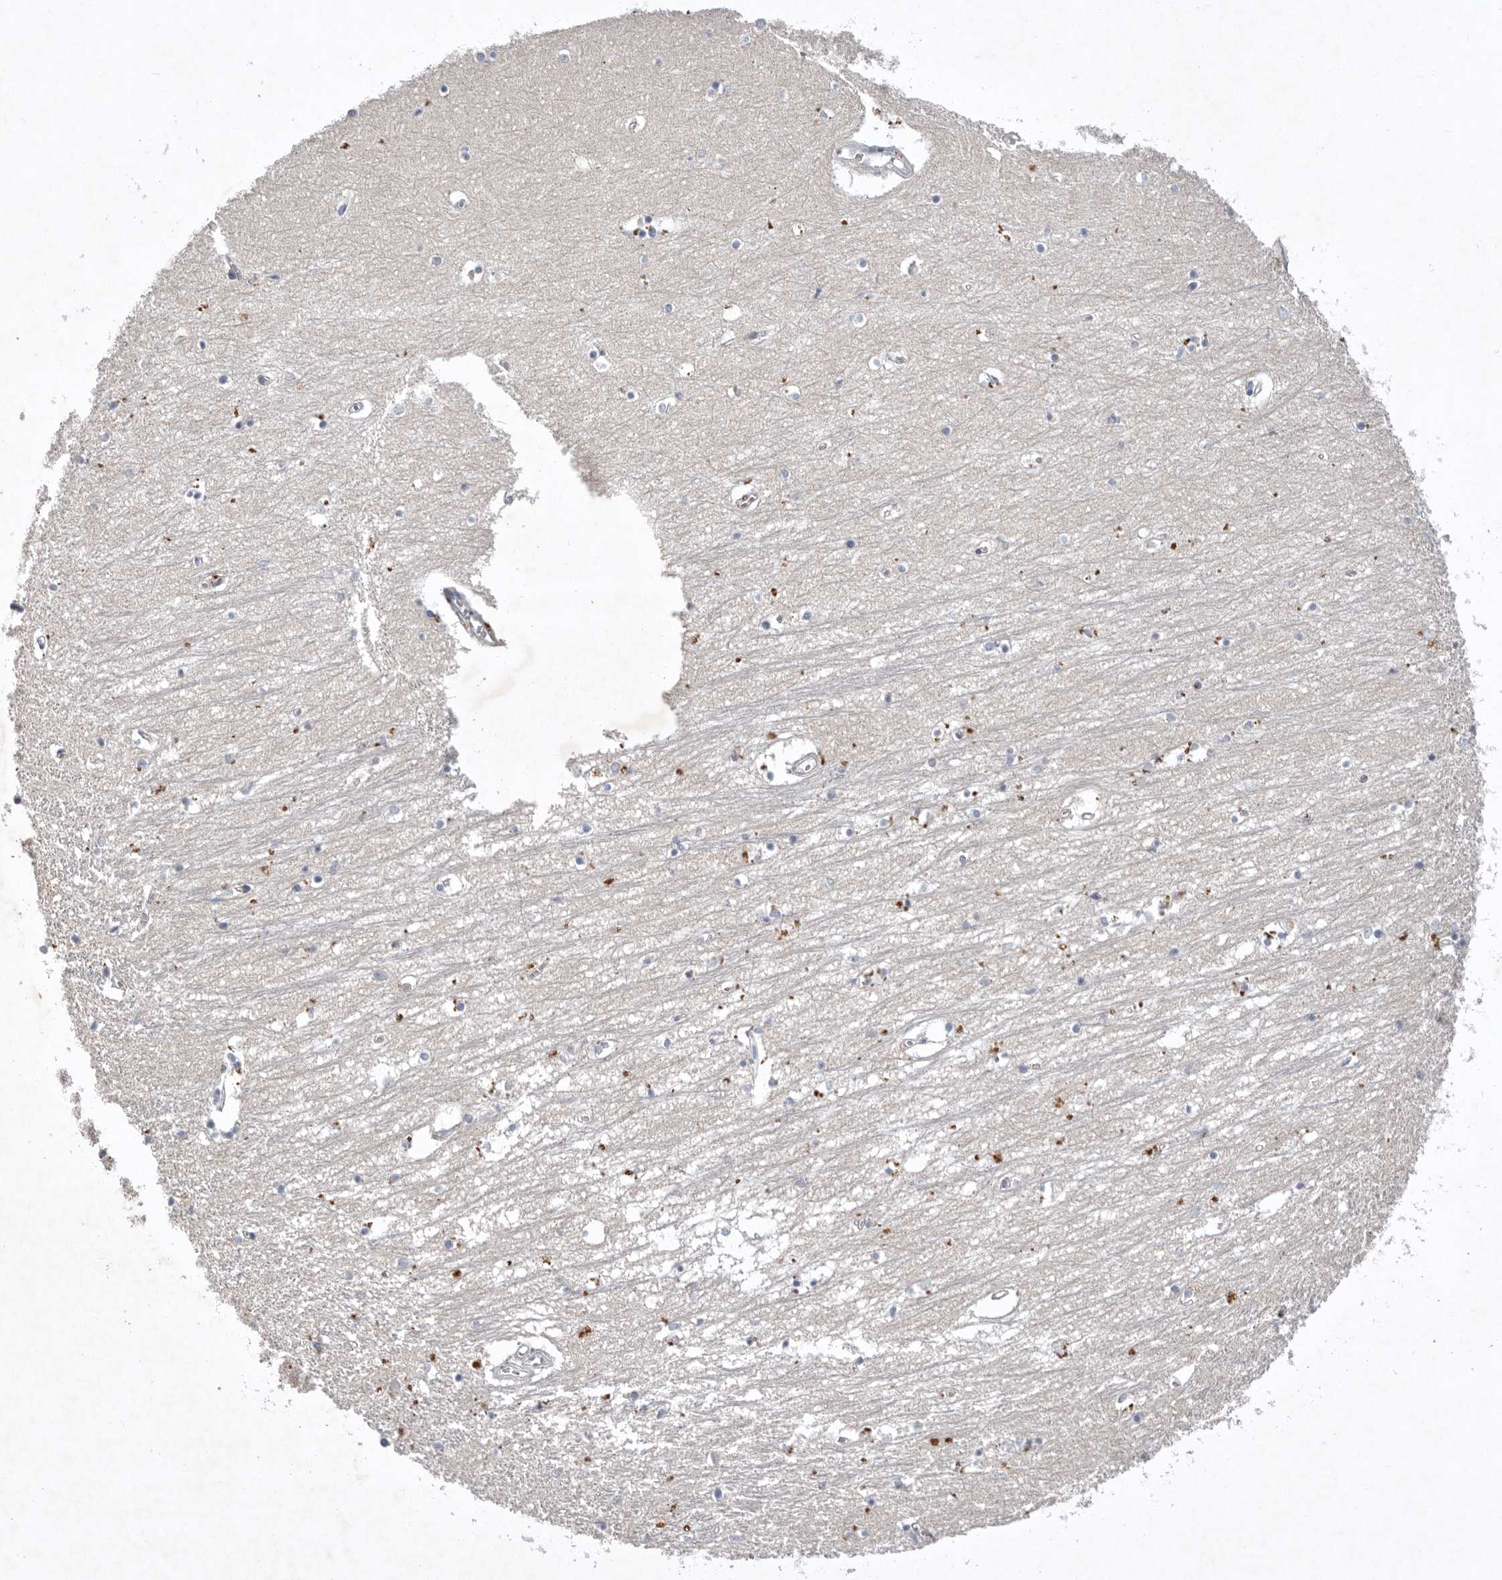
{"staining": {"intensity": "negative", "quantity": "none", "location": "none"}, "tissue": "hippocampus", "cell_type": "Glial cells", "image_type": "normal", "snomed": [{"axis": "morphology", "description": "Normal tissue, NOS"}, {"axis": "topography", "description": "Hippocampus"}], "caption": "This is a photomicrograph of IHC staining of benign hippocampus, which shows no expression in glial cells. The staining is performed using DAB brown chromogen with nuclei counter-stained in using hematoxylin.", "gene": "TNFSF14", "patient": {"sex": "male", "age": 70}}